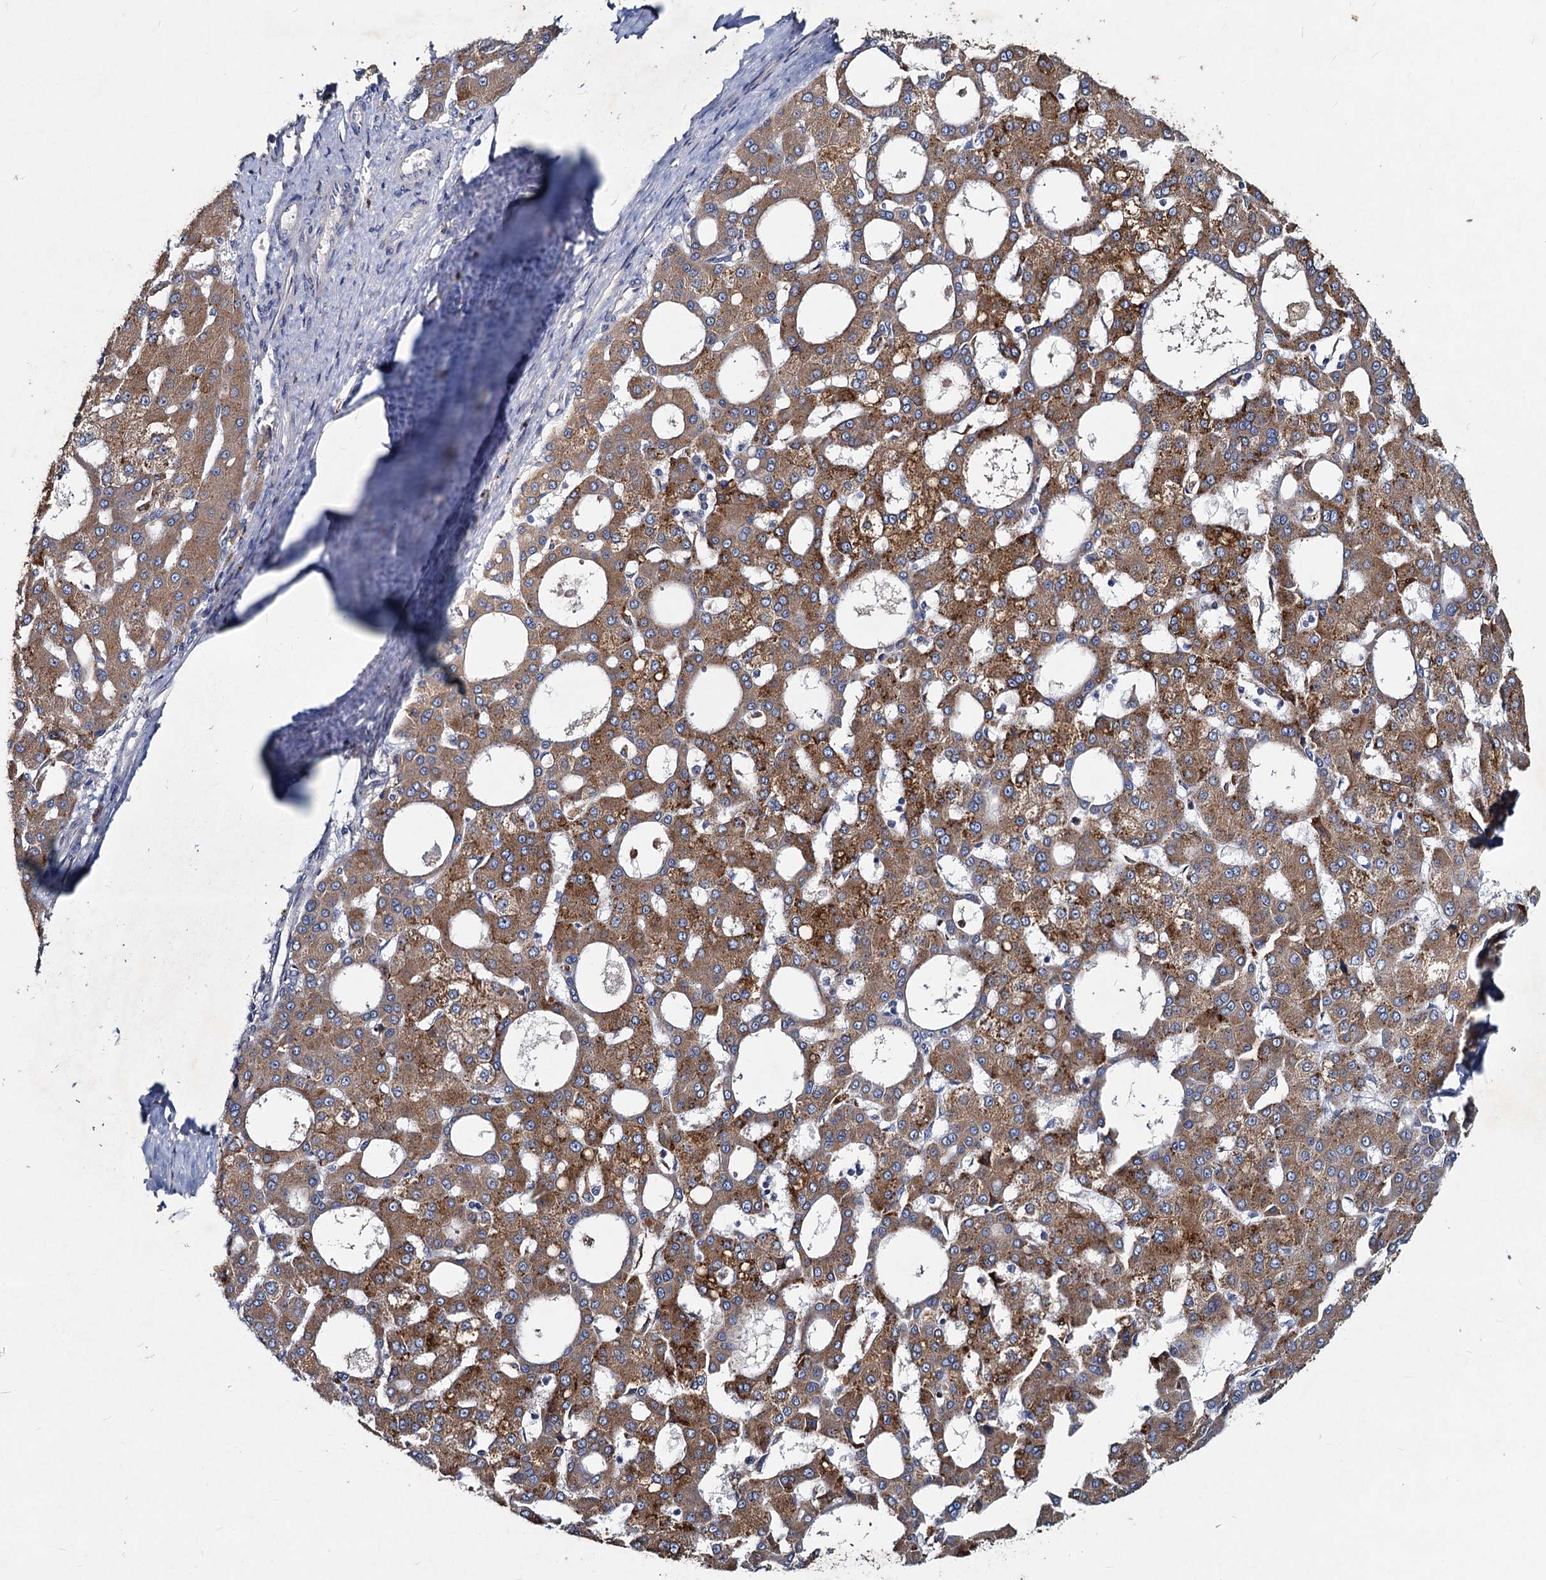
{"staining": {"intensity": "strong", "quantity": ">75%", "location": "cytoplasmic/membranous"}, "tissue": "liver cancer", "cell_type": "Tumor cells", "image_type": "cancer", "snomed": [{"axis": "morphology", "description": "Carcinoma, Hepatocellular, NOS"}, {"axis": "topography", "description": "Liver"}], "caption": "An immunohistochemistry histopathology image of neoplastic tissue is shown. Protein staining in brown shows strong cytoplasmic/membranous positivity in liver hepatocellular carcinoma within tumor cells.", "gene": "TMX2", "patient": {"sex": "male", "age": 47}}